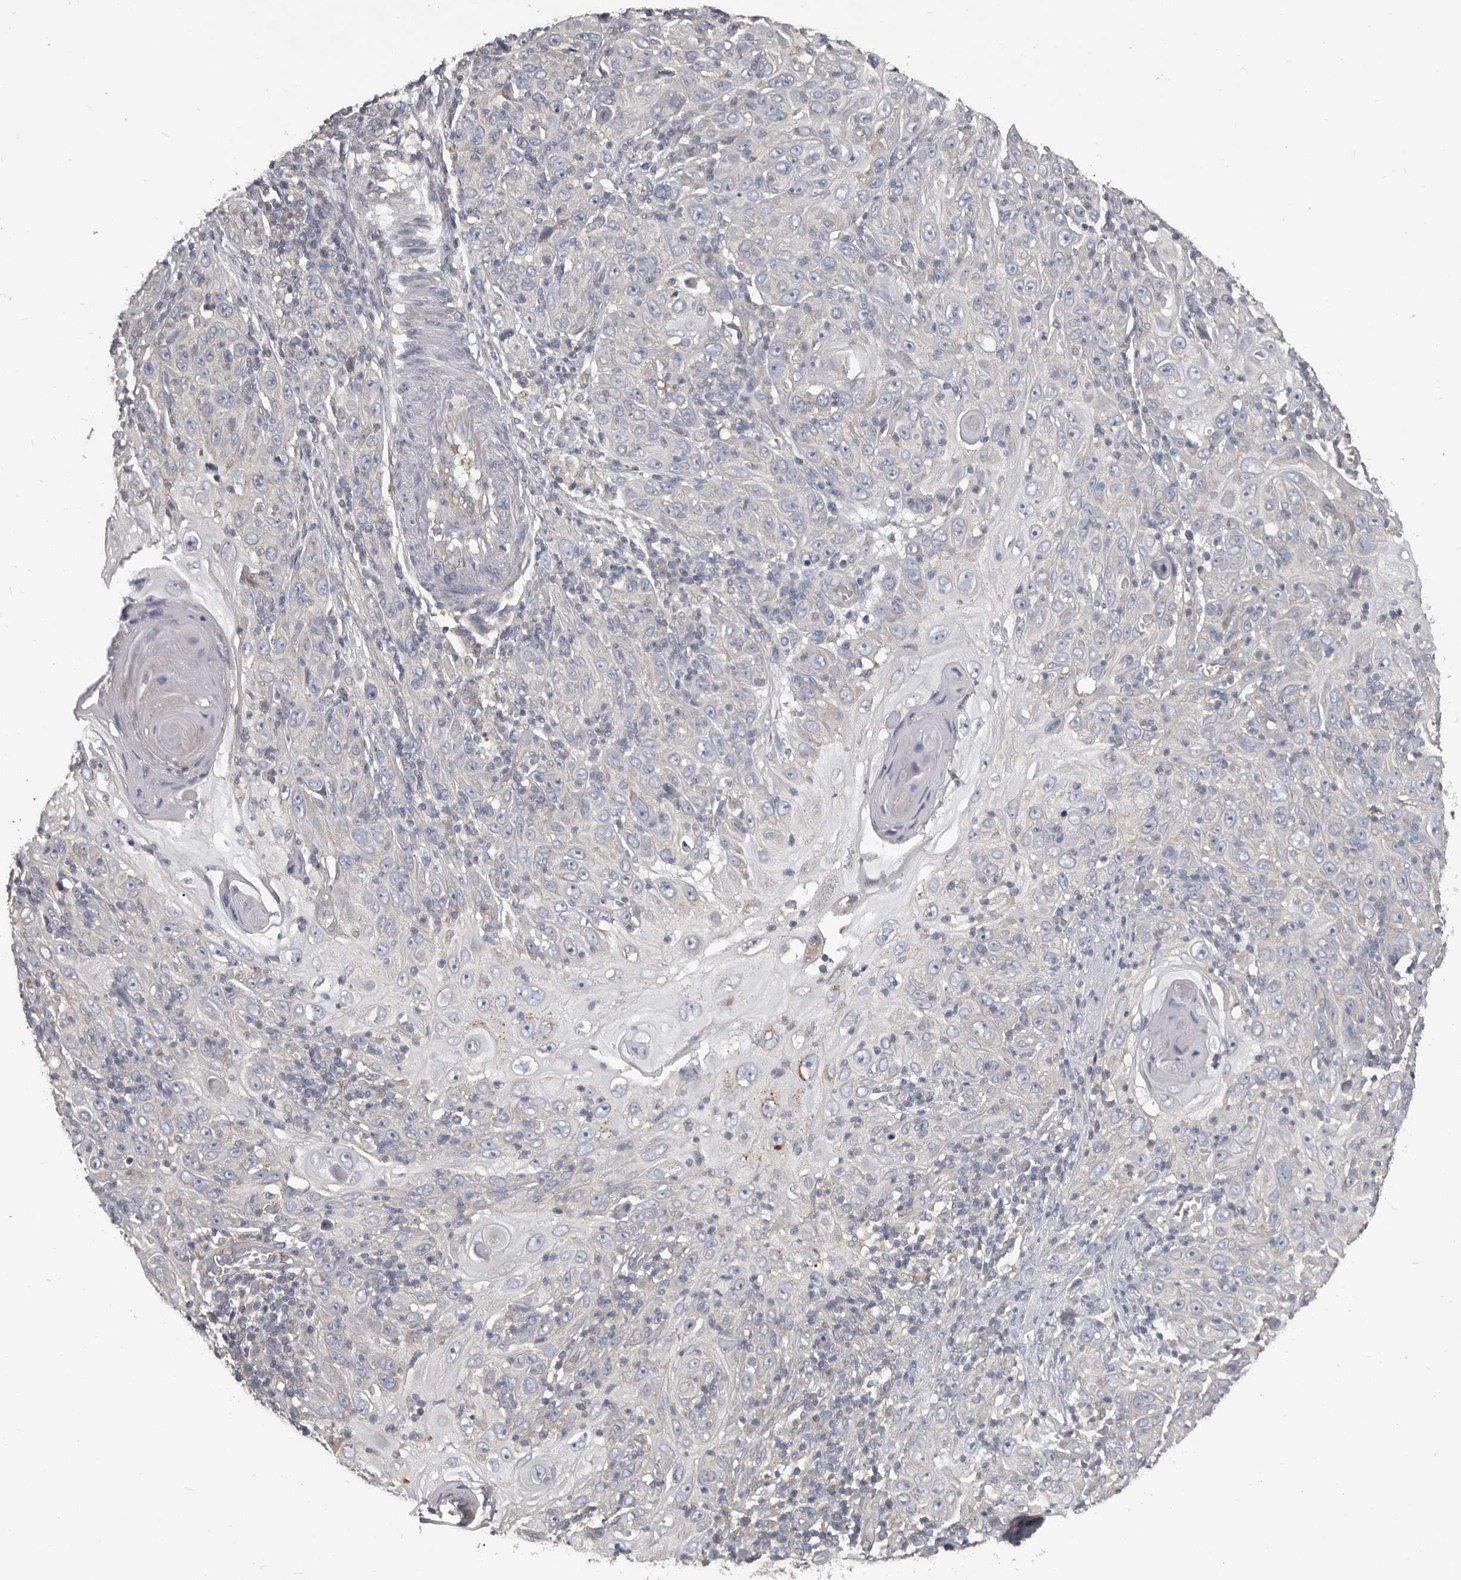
{"staining": {"intensity": "negative", "quantity": "none", "location": "none"}, "tissue": "skin cancer", "cell_type": "Tumor cells", "image_type": "cancer", "snomed": [{"axis": "morphology", "description": "Squamous cell carcinoma, NOS"}, {"axis": "topography", "description": "Skin"}], "caption": "An IHC image of skin cancer is shown. There is no staining in tumor cells of skin cancer.", "gene": "CA6", "patient": {"sex": "female", "age": 88}}